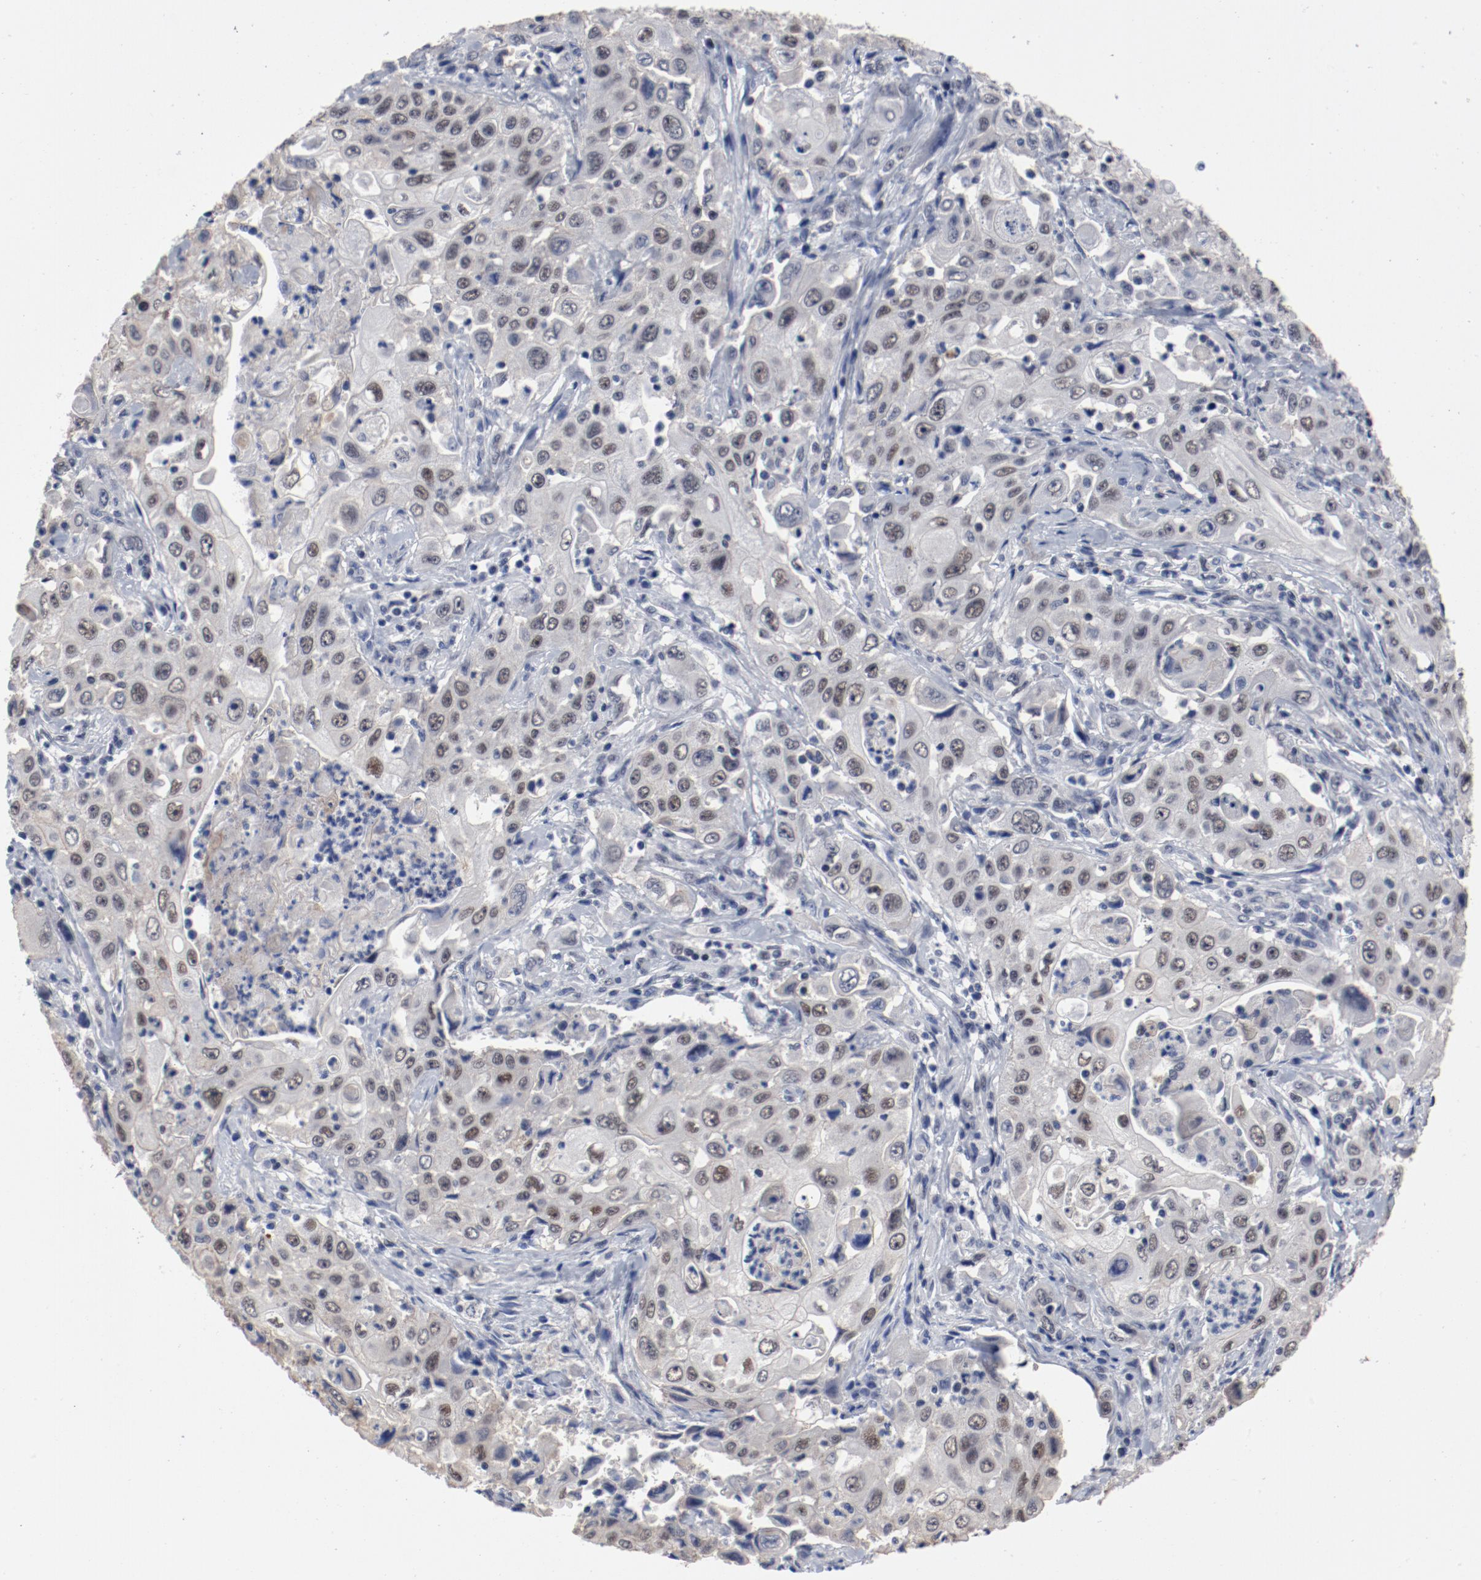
{"staining": {"intensity": "weak", "quantity": "25%-75%", "location": "nuclear"}, "tissue": "pancreatic cancer", "cell_type": "Tumor cells", "image_type": "cancer", "snomed": [{"axis": "morphology", "description": "Adenocarcinoma, NOS"}, {"axis": "topography", "description": "Pancreas"}], "caption": "Protein staining of pancreatic cancer tissue exhibits weak nuclear staining in about 25%-75% of tumor cells.", "gene": "ANKLE2", "patient": {"sex": "male", "age": 70}}